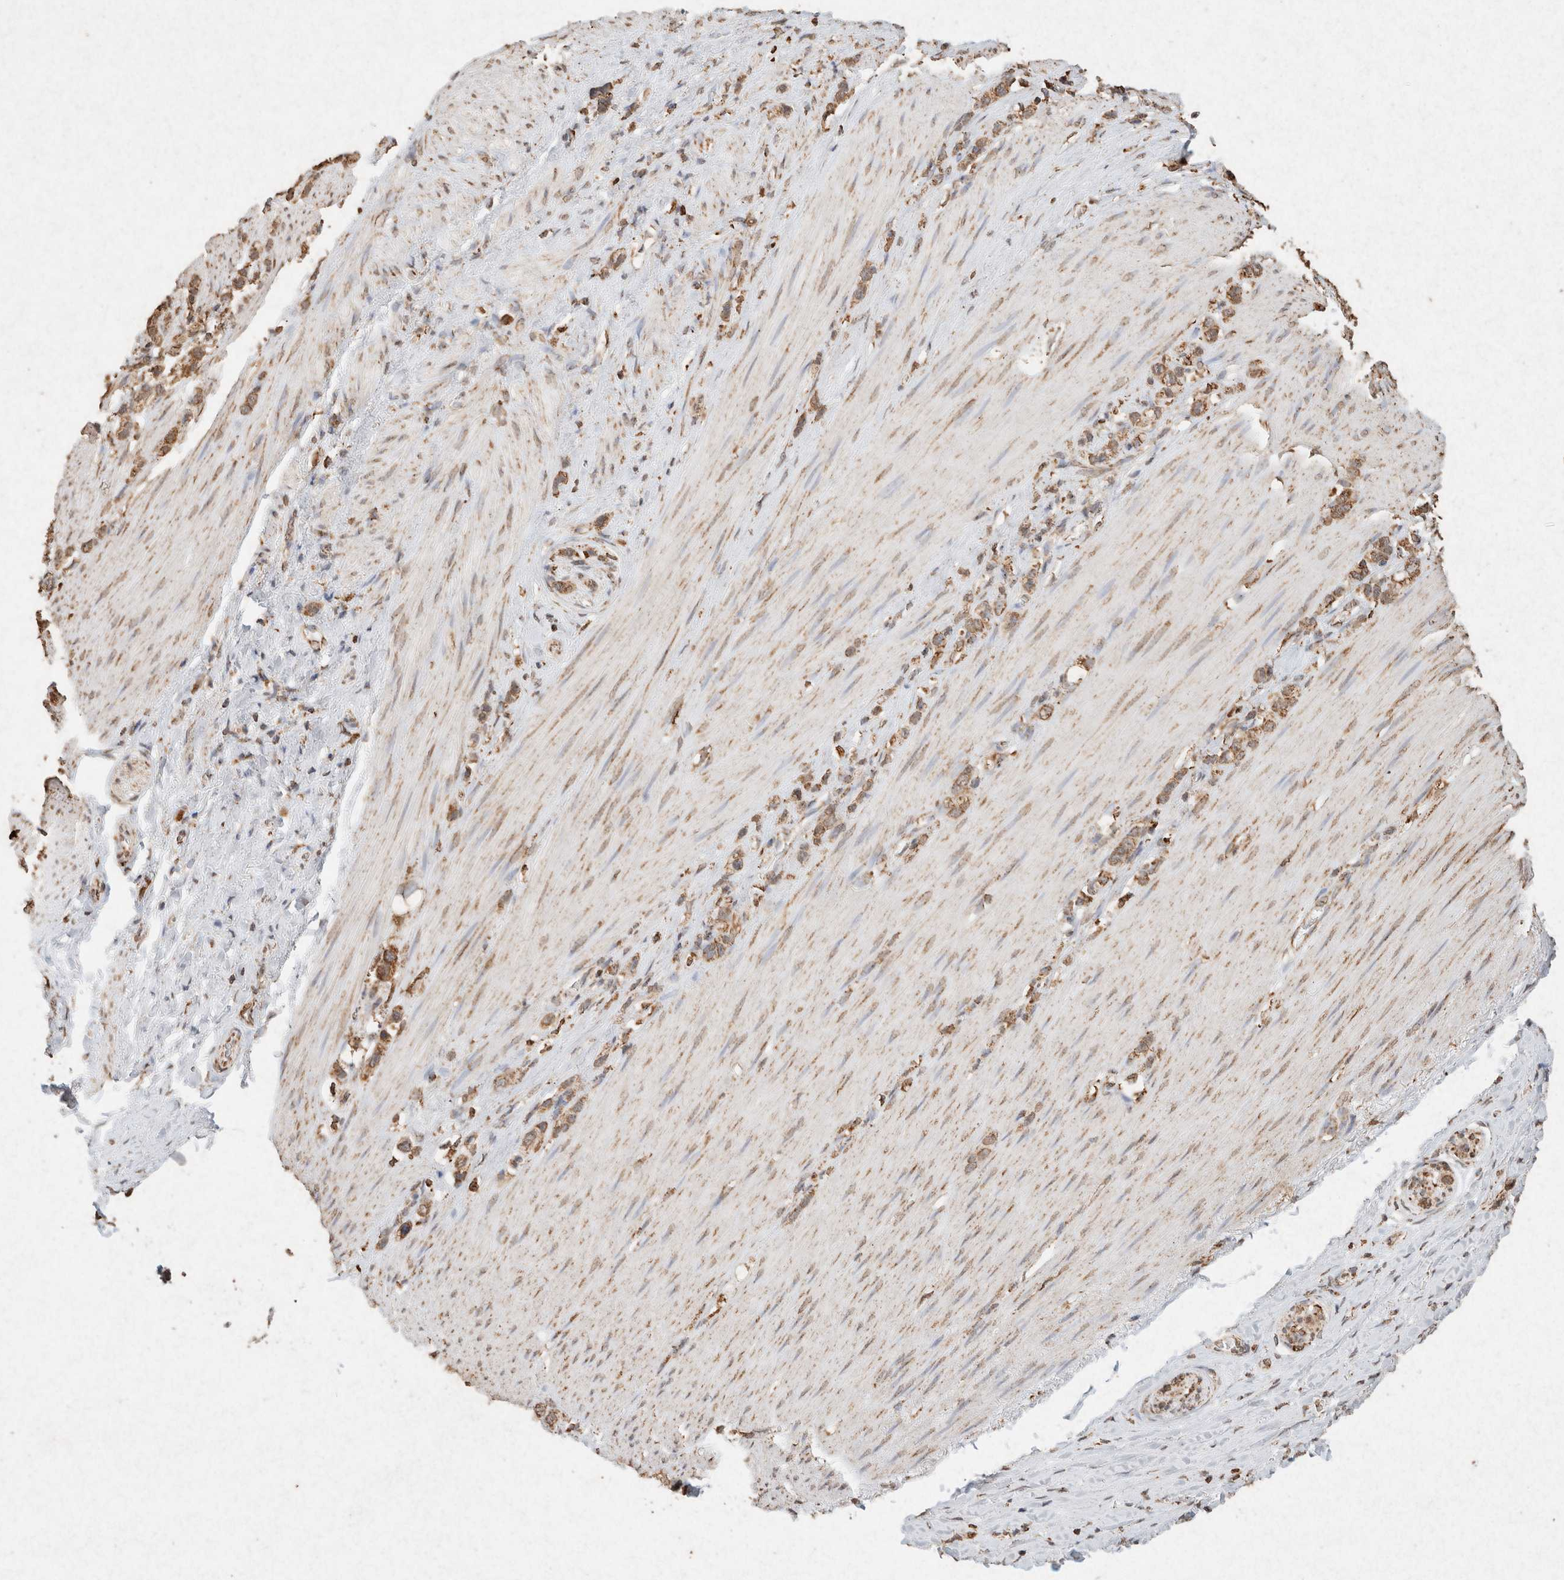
{"staining": {"intensity": "moderate", "quantity": ">75%", "location": "cytoplasmic/membranous"}, "tissue": "stomach cancer", "cell_type": "Tumor cells", "image_type": "cancer", "snomed": [{"axis": "morphology", "description": "Normal tissue, NOS"}, {"axis": "morphology", "description": "Adenocarcinoma, NOS"}, {"axis": "morphology", "description": "Adenocarcinoma, High grade"}, {"axis": "topography", "description": "Stomach, upper"}, {"axis": "topography", "description": "Stomach"}], "caption": "Immunohistochemistry (IHC) of stomach adenocarcinoma exhibits medium levels of moderate cytoplasmic/membranous expression in about >75% of tumor cells. The staining was performed using DAB, with brown indicating positive protein expression. Nuclei are stained blue with hematoxylin.", "gene": "SDC2", "patient": {"sex": "female", "age": 65}}